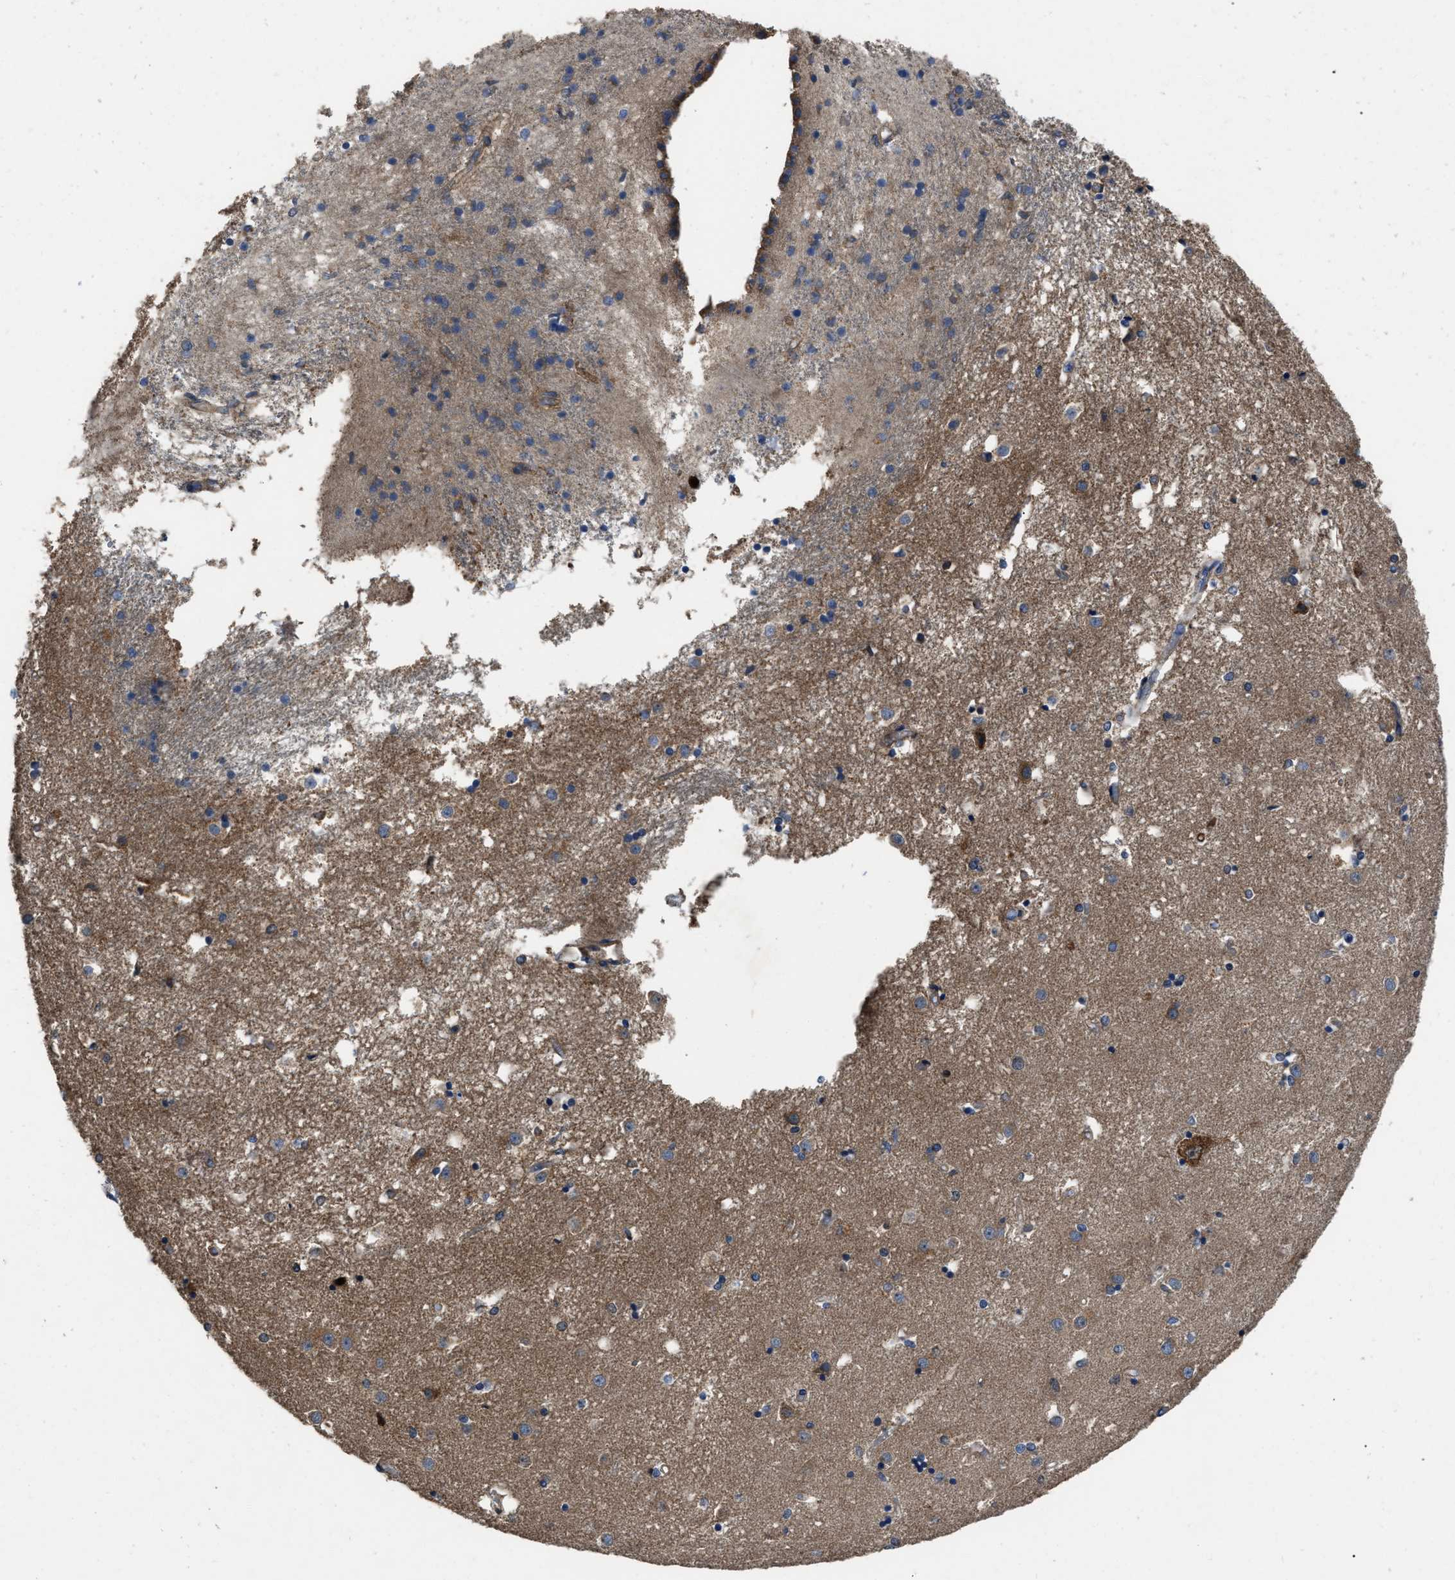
{"staining": {"intensity": "moderate", "quantity": "<25%", "location": "cytoplasmic/membranous"}, "tissue": "caudate", "cell_type": "Glial cells", "image_type": "normal", "snomed": [{"axis": "morphology", "description": "Normal tissue, NOS"}, {"axis": "topography", "description": "Lateral ventricle wall"}], "caption": "Glial cells exhibit low levels of moderate cytoplasmic/membranous positivity in approximately <25% of cells in unremarkable caudate.", "gene": "ANGPT1", "patient": {"sex": "male", "age": 45}}